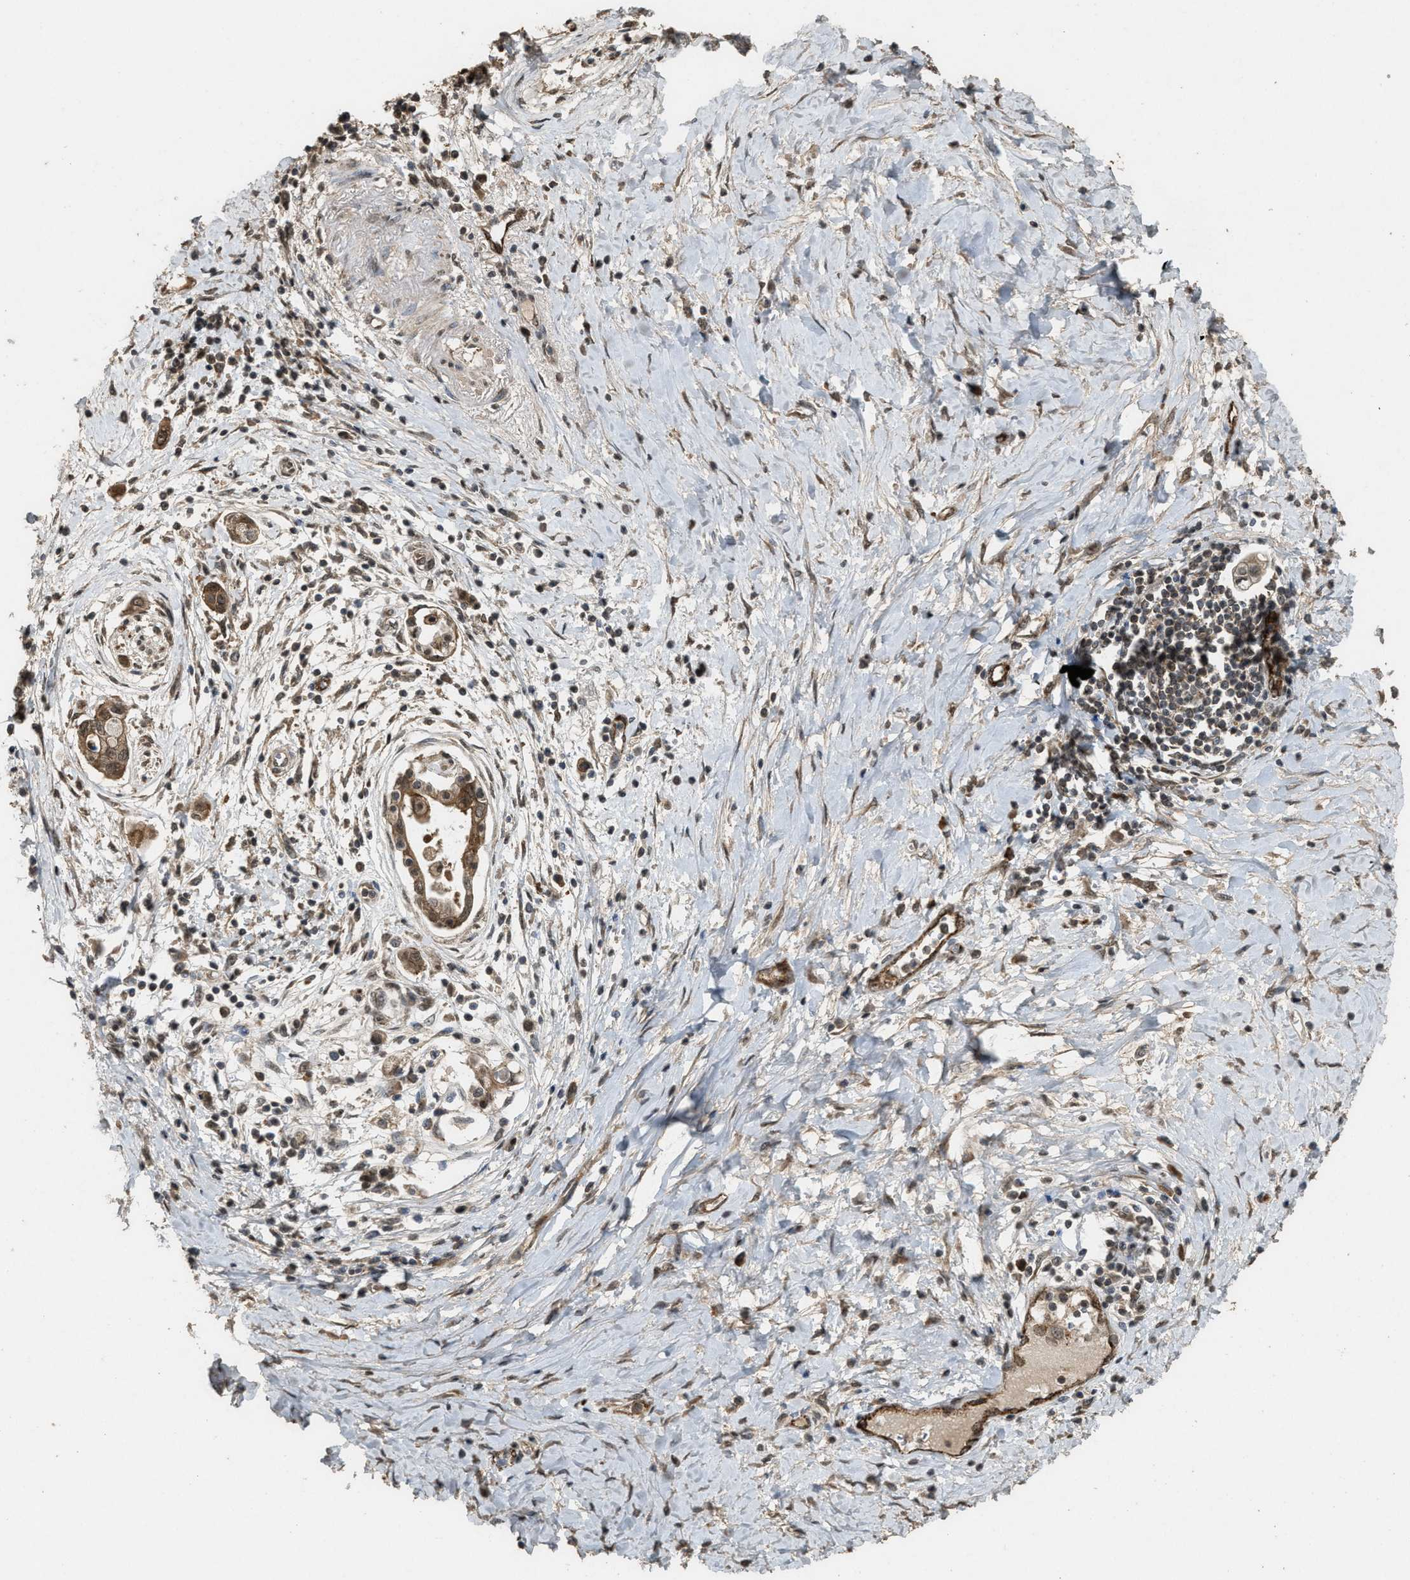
{"staining": {"intensity": "strong", "quantity": ">75%", "location": "cytoplasmic/membranous"}, "tissue": "pancreatic cancer", "cell_type": "Tumor cells", "image_type": "cancer", "snomed": [{"axis": "morphology", "description": "Adenocarcinoma, NOS"}, {"axis": "topography", "description": "Pancreas"}], "caption": "Pancreatic cancer (adenocarcinoma) stained with a protein marker demonstrates strong staining in tumor cells.", "gene": "ARHGEF5", "patient": {"sex": "male", "age": 59}}